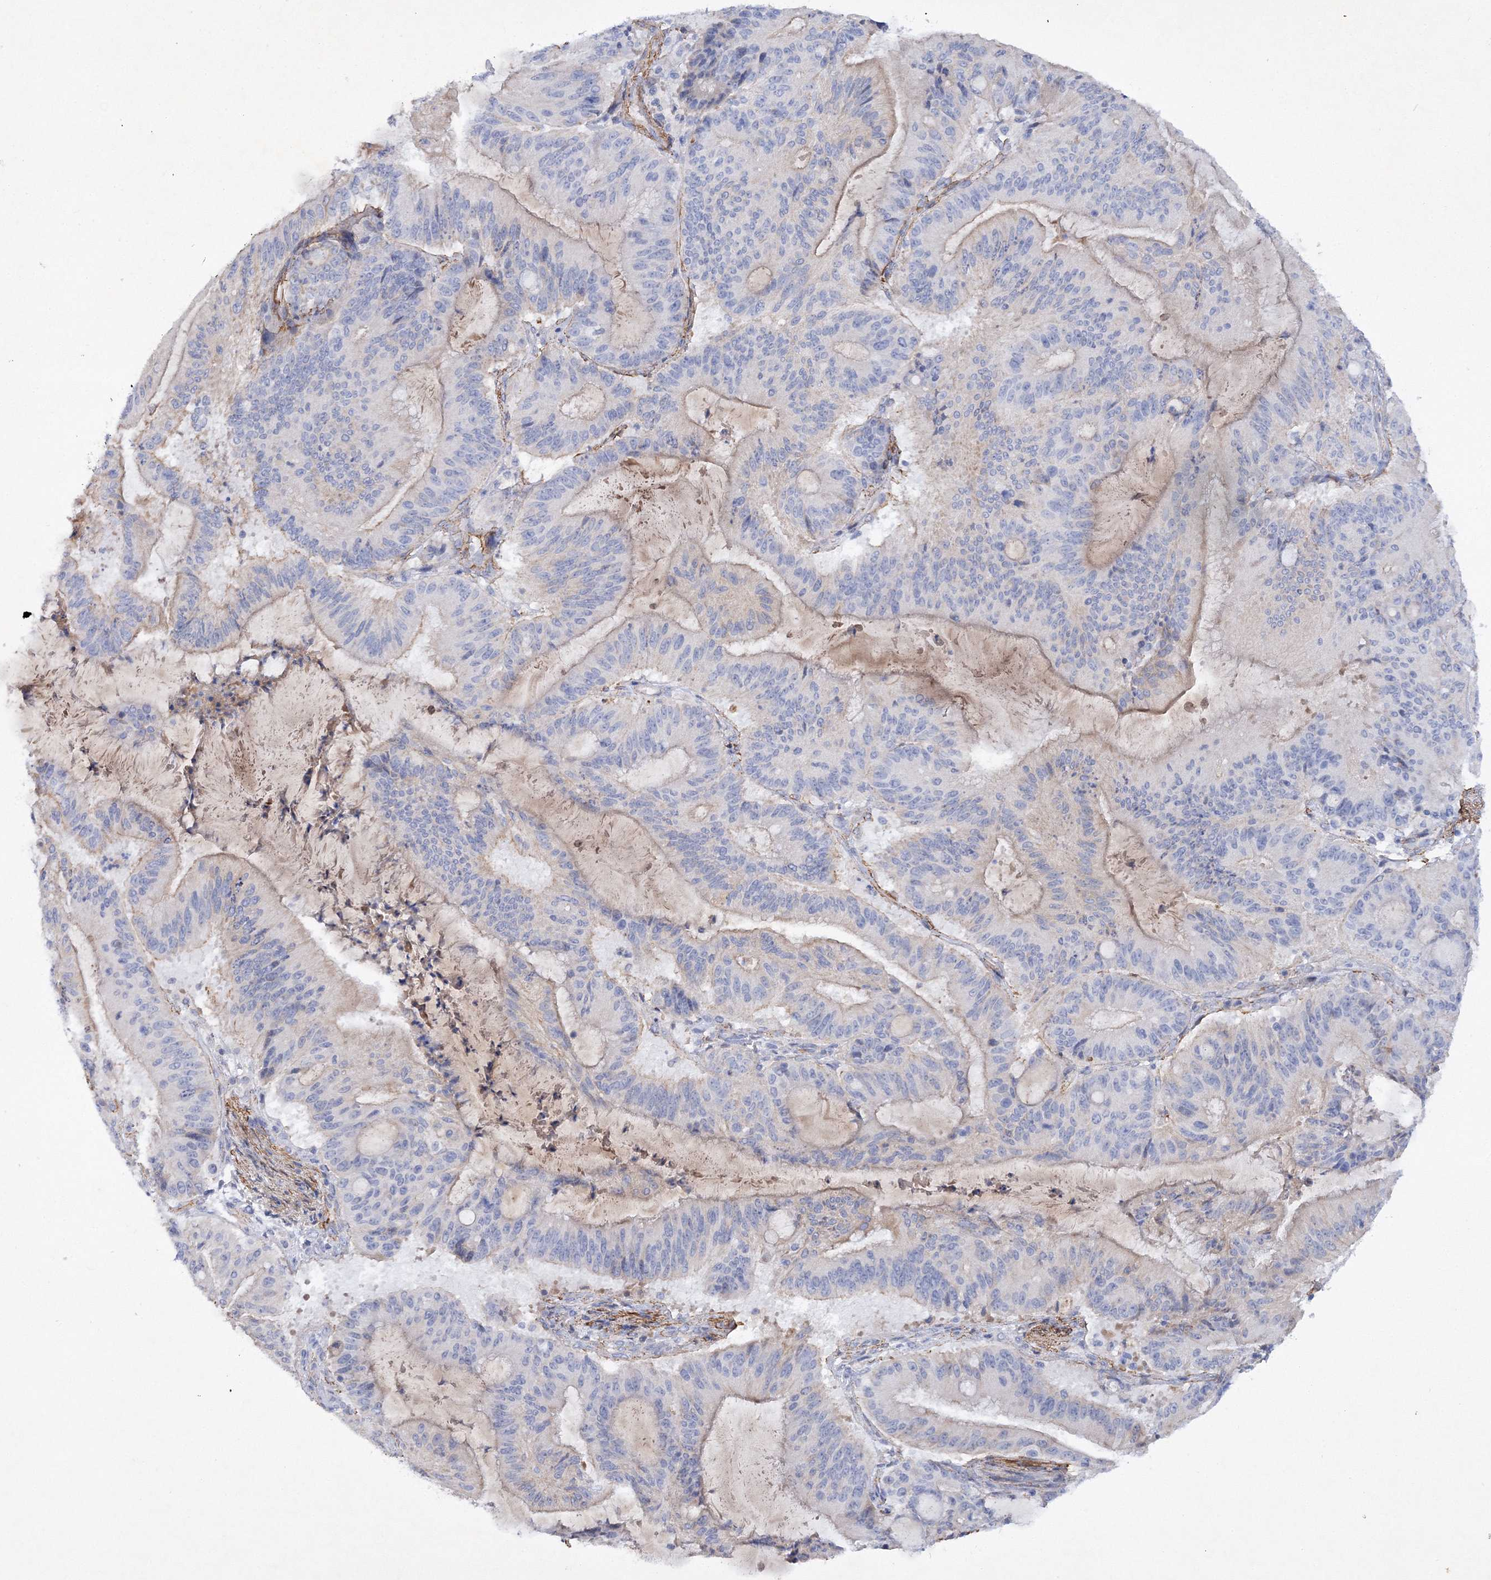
{"staining": {"intensity": "weak", "quantity": "<25%", "location": "cytoplasmic/membranous"}, "tissue": "liver cancer", "cell_type": "Tumor cells", "image_type": "cancer", "snomed": [{"axis": "morphology", "description": "Normal tissue, NOS"}, {"axis": "morphology", "description": "Cholangiocarcinoma"}, {"axis": "topography", "description": "Liver"}, {"axis": "topography", "description": "Peripheral nerve tissue"}], "caption": "An immunohistochemistry photomicrograph of liver cancer (cholangiocarcinoma) is shown. There is no staining in tumor cells of liver cancer (cholangiocarcinoma).", "gene": "RTN2", "patient": {"sex": "female", "age": 73}}